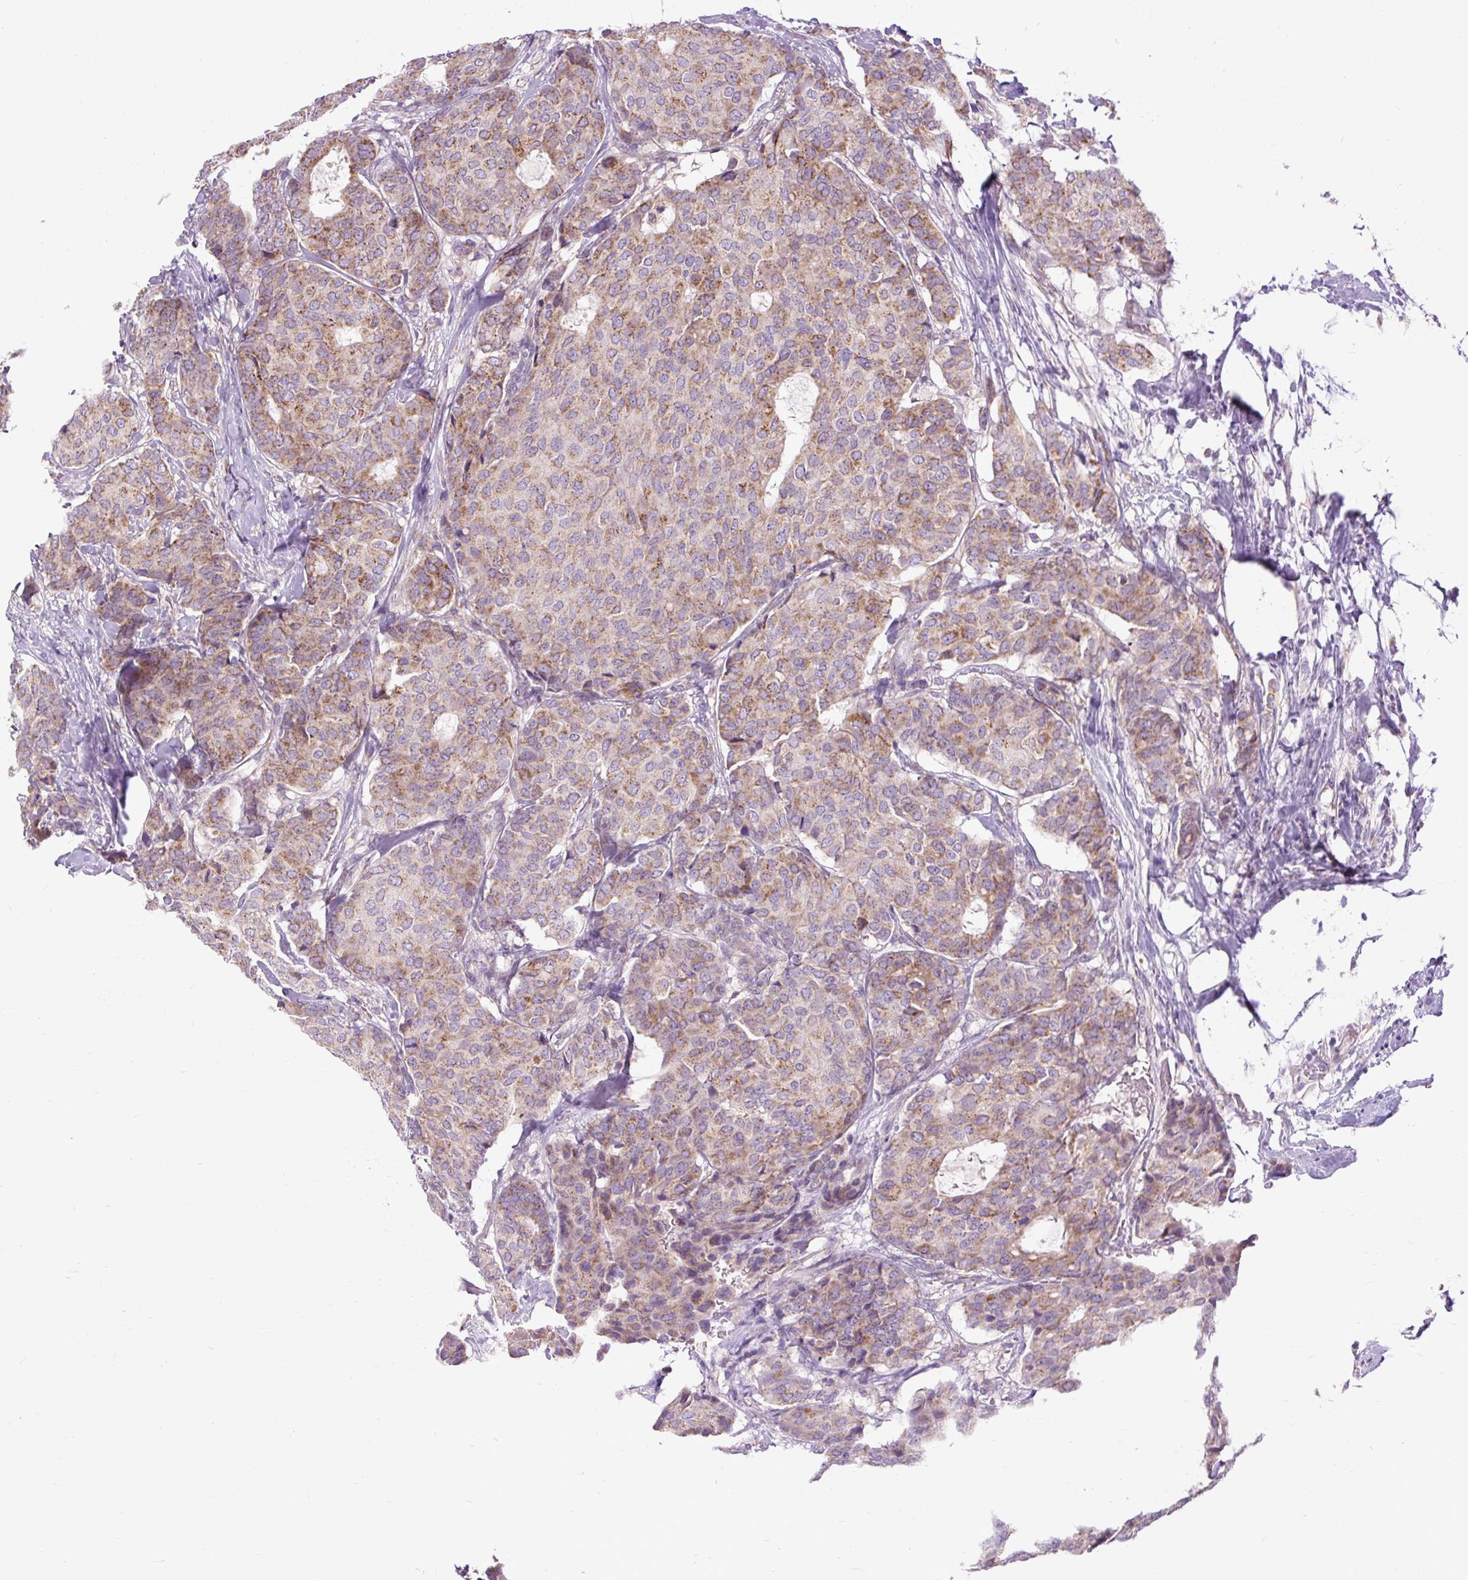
{"staining": {"intensity": "moderate", "quantity": "25%-75%", "location": "cytoplasmic/membranous"}, "tissue": "breast cancer", "cell_type": "Tumor cells", "image_type": "cancer", "snomed": [{"axis": "morphology", "description": "Duct carcinoma"}, {"axis": "topography", "description": "Breast"}], "caption": "This micrograph exhibits immunohistochemistry (IHC) staining of human breast cancer (infiltrating ductal carcinoma), with medium moderate cytoplasmic/membranous expression in approximately 25%-75% of tumor cells.", "gene": "TM2D3", "patient": {"sex": "female", "age": 75}}